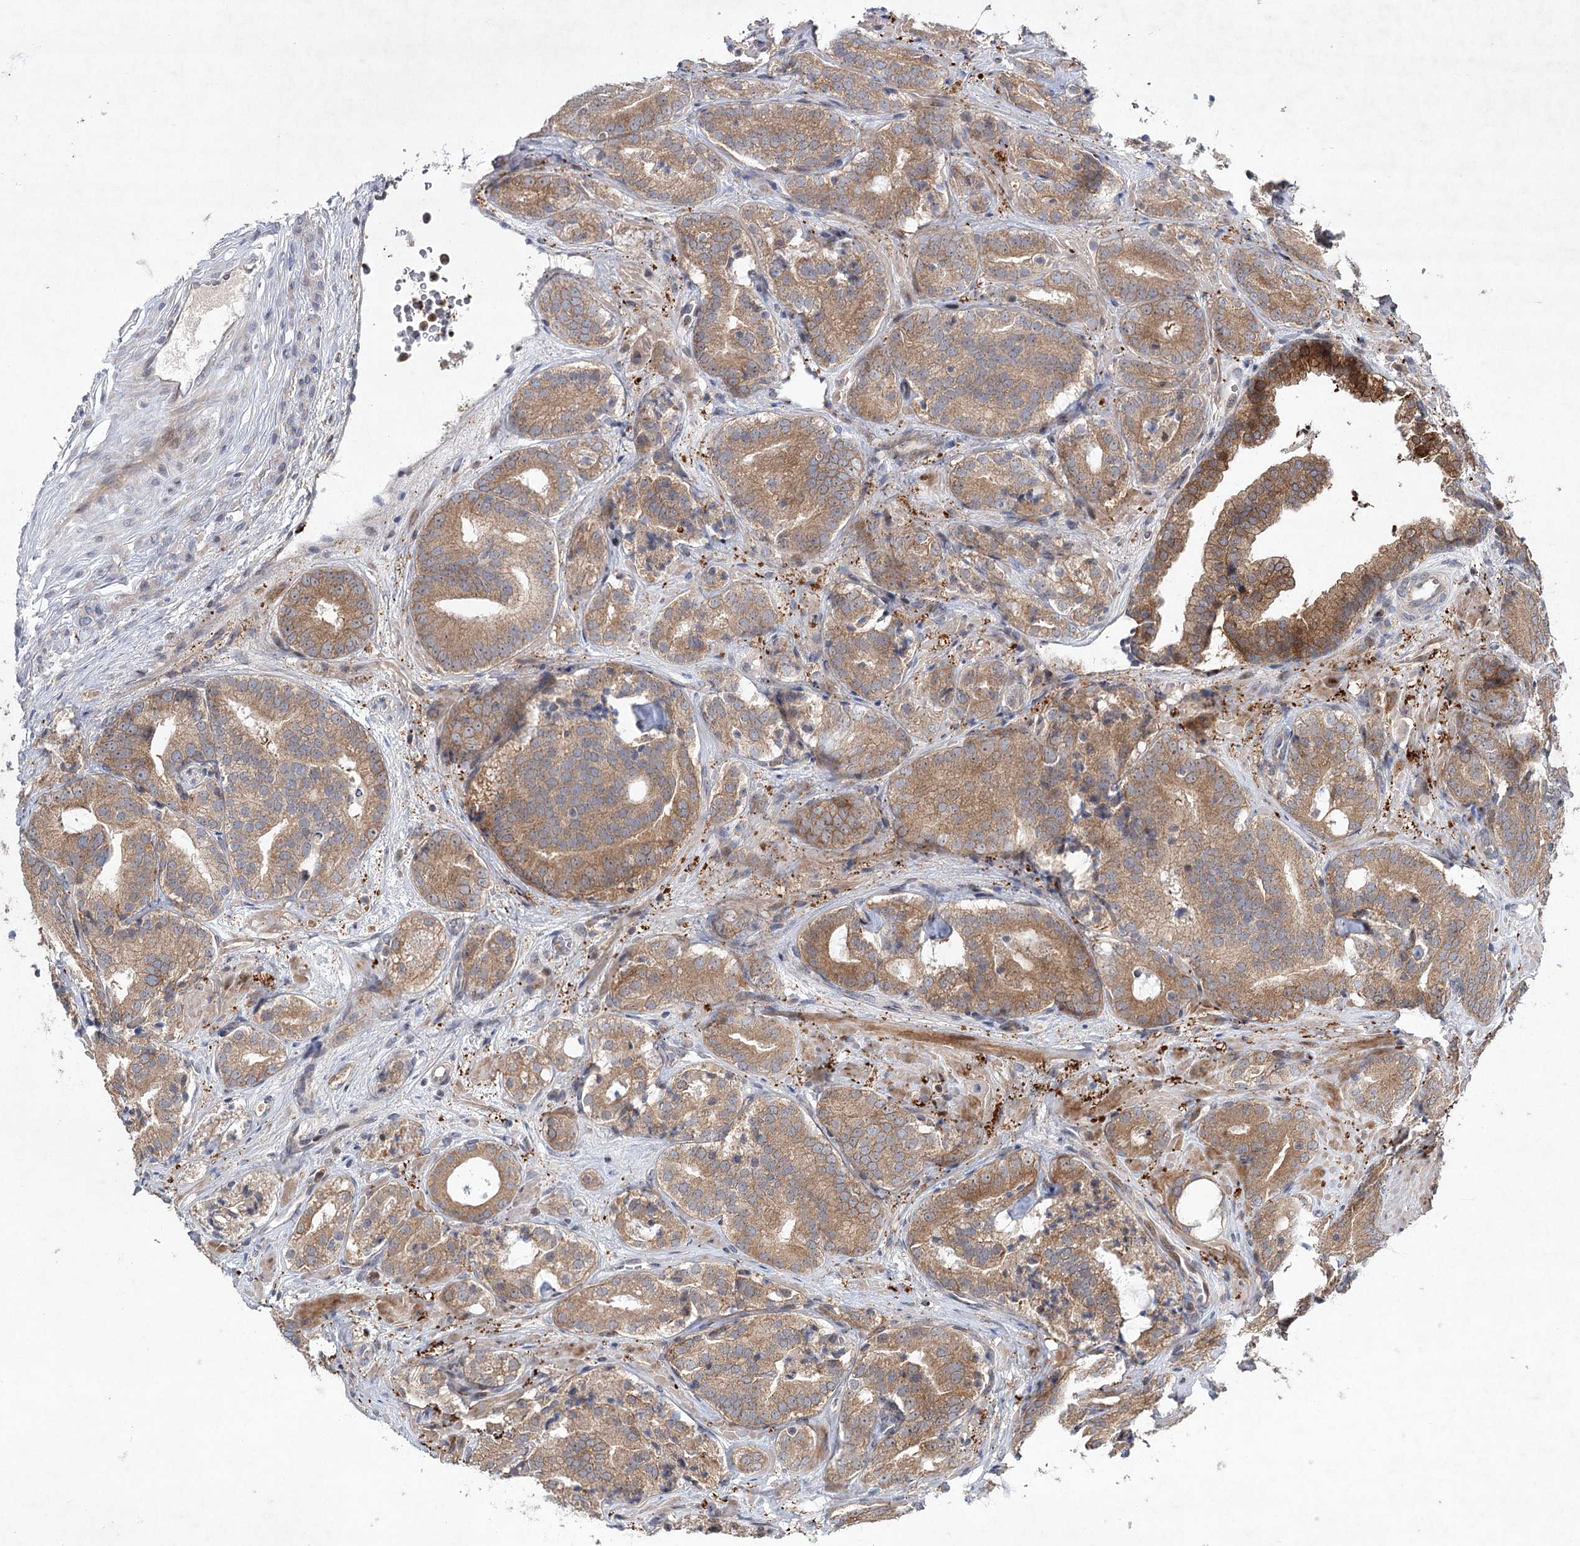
{"staining": {"intensity": "moderate", "quantity": ">75%", "location": "cytoplasmic/membranous"}, "tissue": "prostate cancer", "cell_type": "Tumor cells", "image_type": "cancer", "snomed": [{"axis": "morphology", "description": "Adenocarcinoma, High grade"}, {"axis": "topography", "description": "Prostate"}], "caption": "A photomicrograph of prostate cancer stained for a protein displays moderate cytoplasmic/membranous brown staining in tumor cells. Nuclei are stained in blue.", "gene": "MAP3K13", "patient": {"sex": "male", "age": 57}}